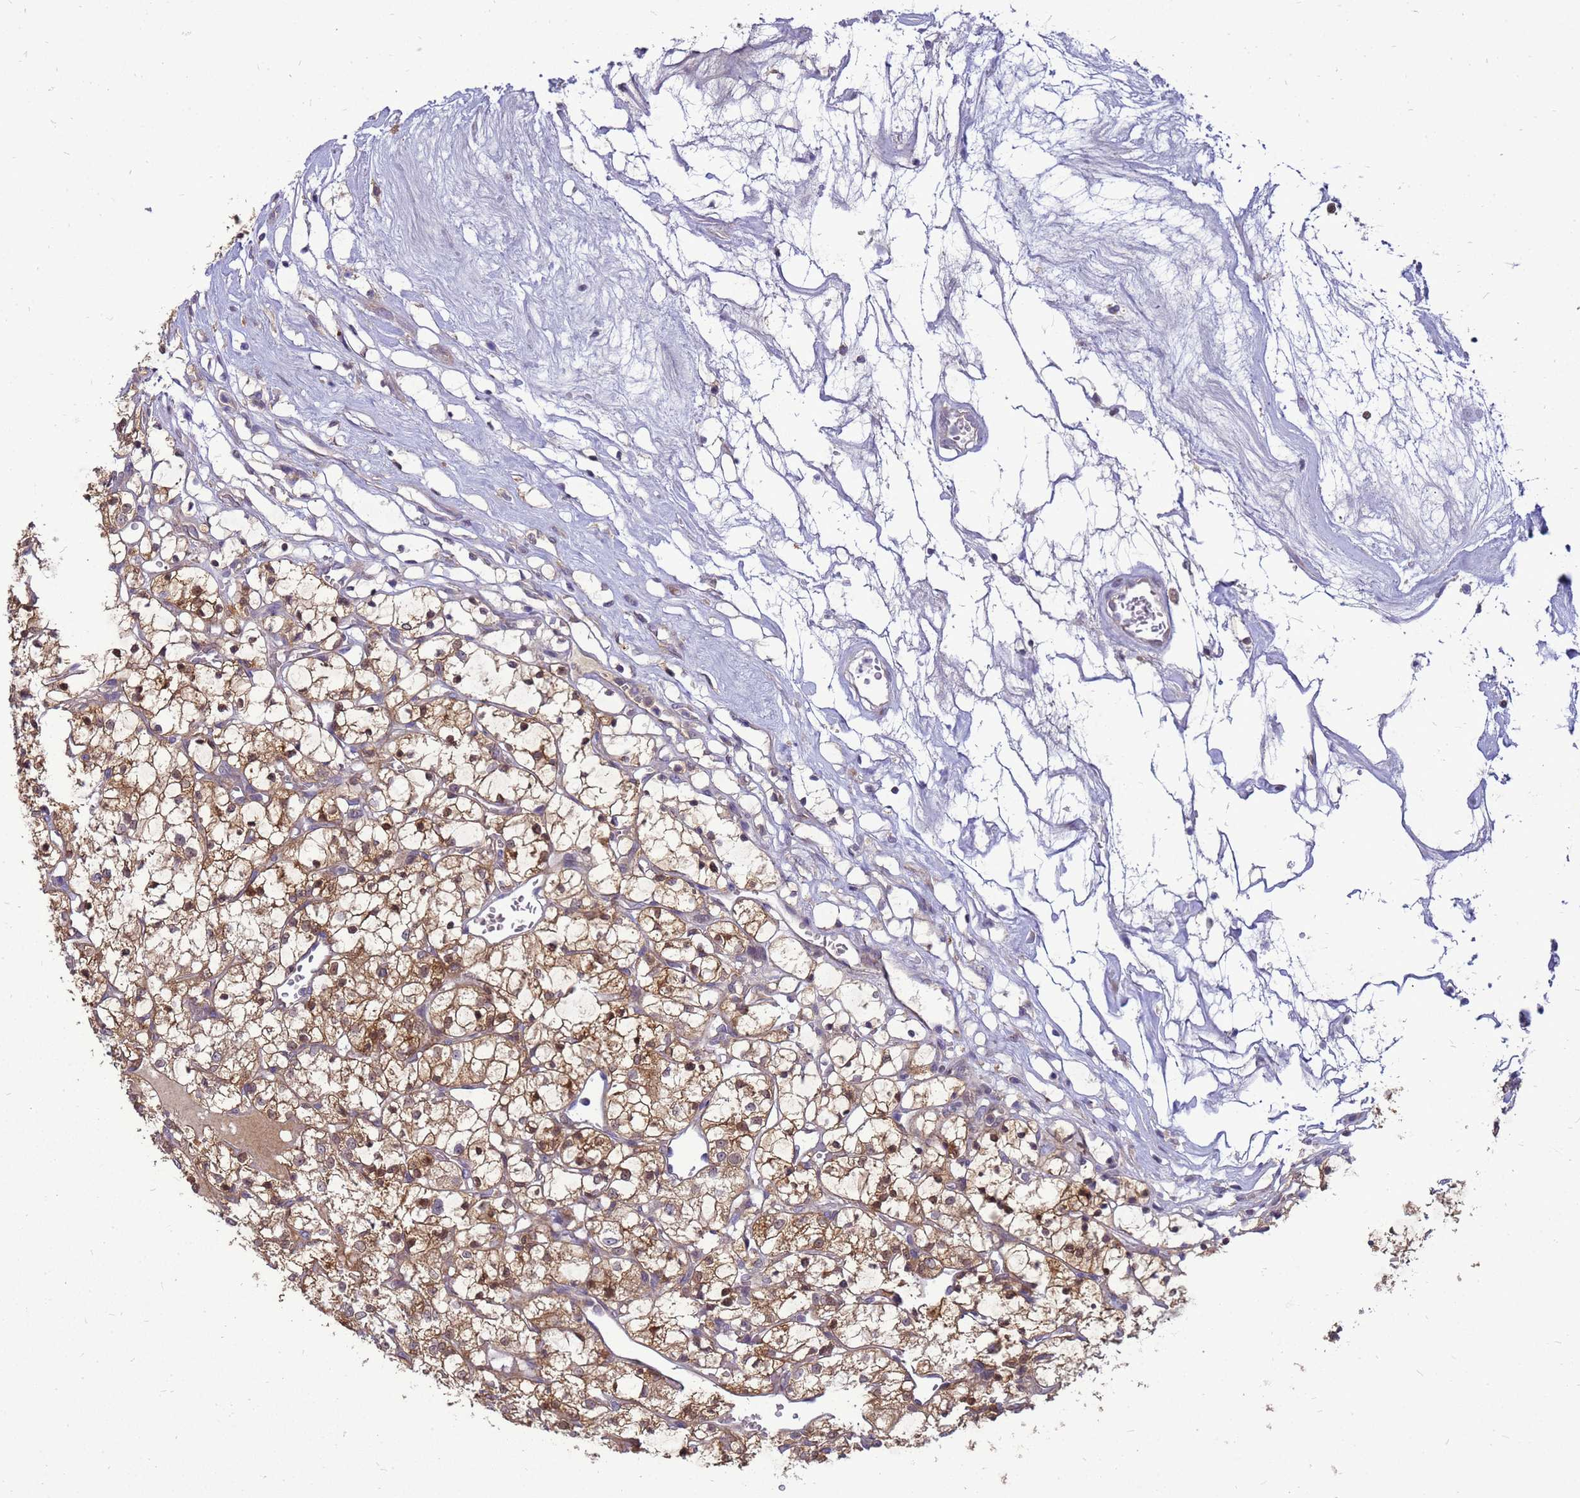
{"staining": {"intensity": "strong", "quantity": ">75%", "location": "cytoplasmic/membranous,nuclear"}, "tissue": "renal cancer", "cell_type": "Tumor cells", "image_type": "cancer", "snomed": [{"axis": "morphology", "description": "Adenocarcinoma, NOS"}, {"axis": "topography", "description": "Kidney"}], "caption": "Renal adenocarcinoma tissue demonstrates strong cytoplasmic/membranous and nuclear staining in approximately >75% of tumor cells, visualized by immunohistochemistry.", "gene": "EIF4EBP3", "patient": {"sex": "female", "age": 69}}